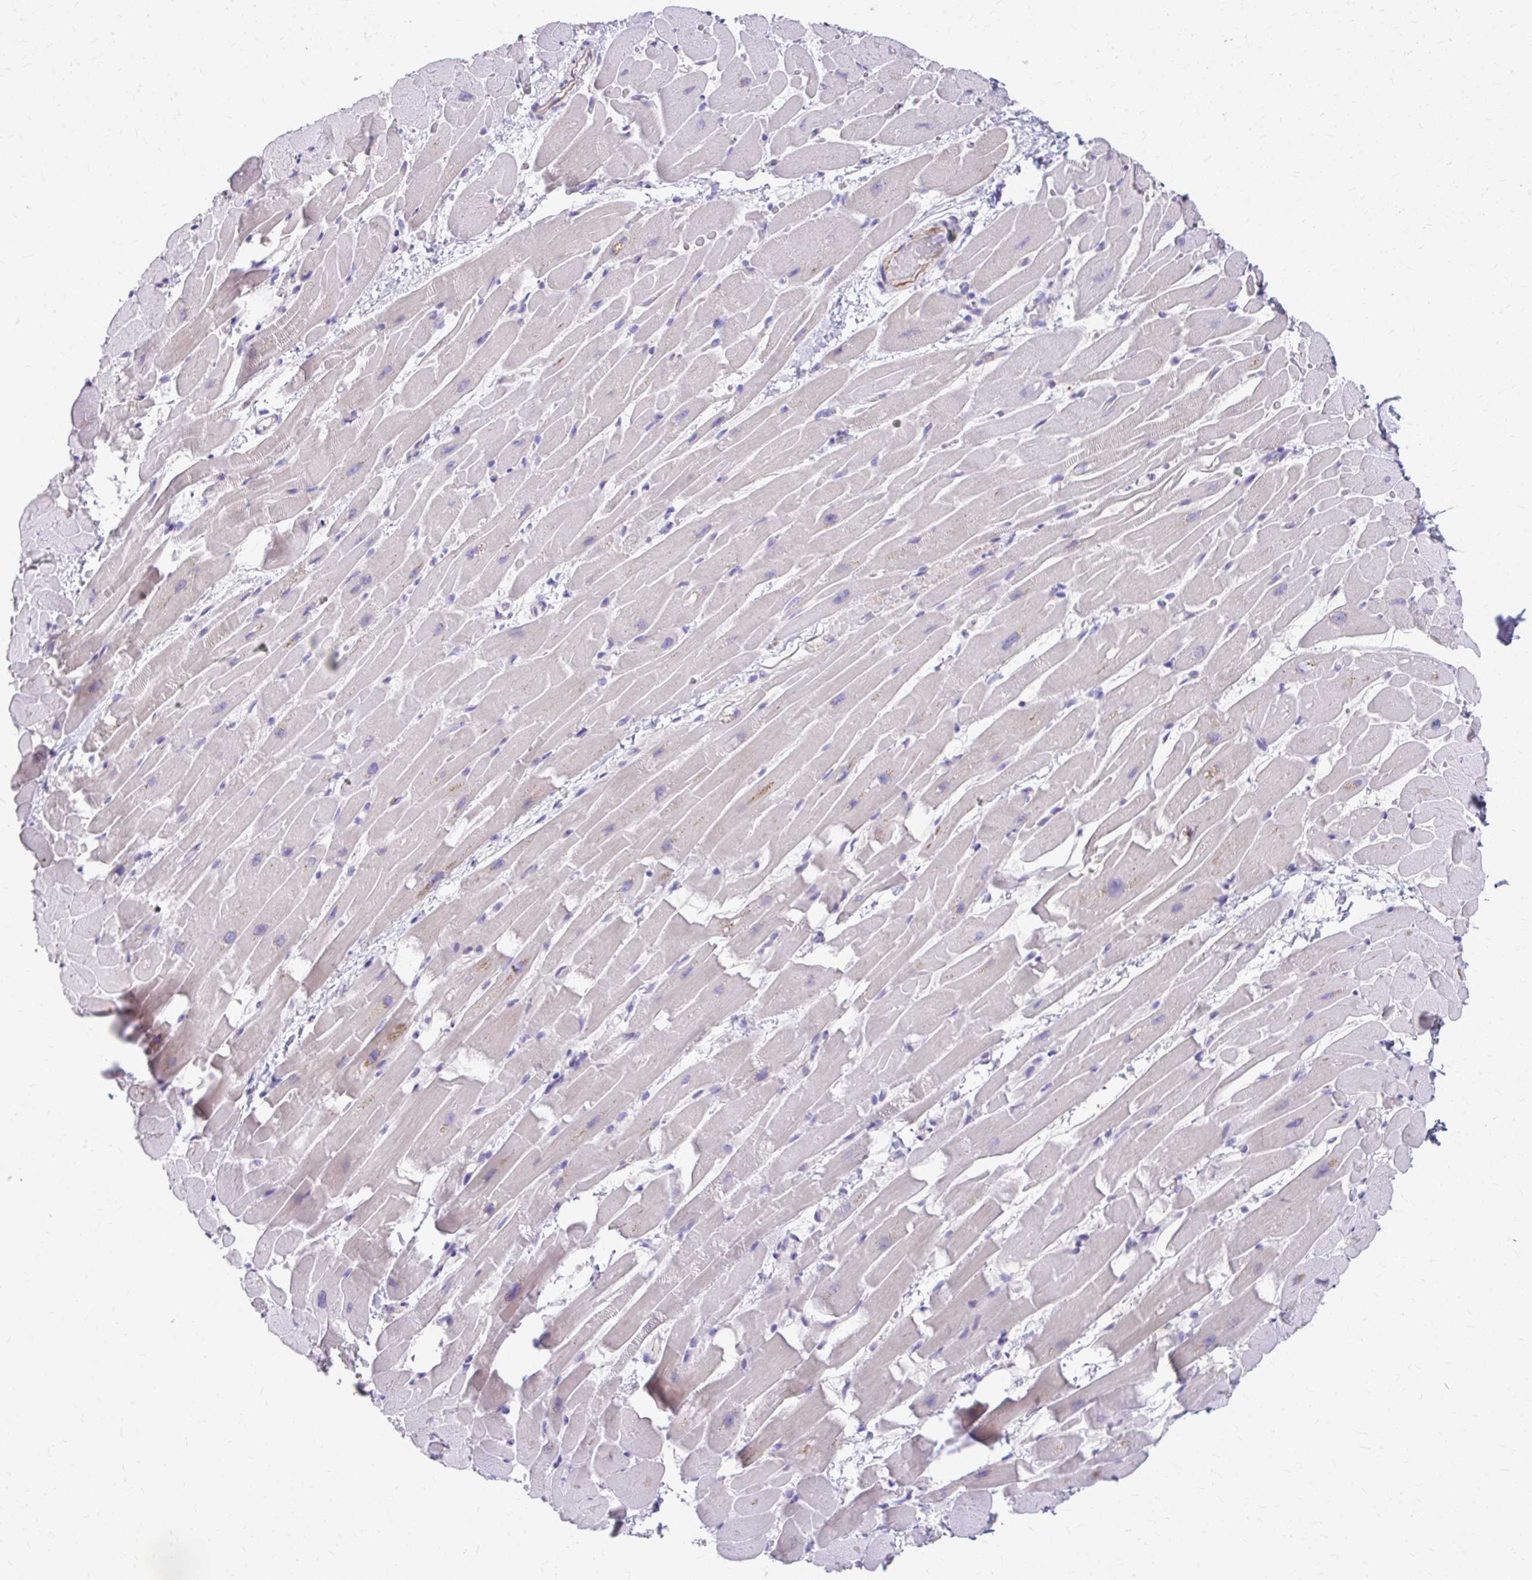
{"staining": {"intensity": "negative", "quantity": "none", "location": "none"}, "tissue": "heart muscle", "cell_type": "Cardiomyocytes", "image_type": "normal", "snomed": [{"axis": "morphology", "description": "Normal tissue, NOS"}, {"axis": "topography", "description": "Heart"}], "caption": "The histopathology image demonstrates no significant staining in cardiomyocytes of heart muscle. (Brightfield microscopy of DAB (3,3'-diaminobenzidine) IHC at high magnification).", "gene": "CFH", "patient": {"sex": "male", "age": 37}}